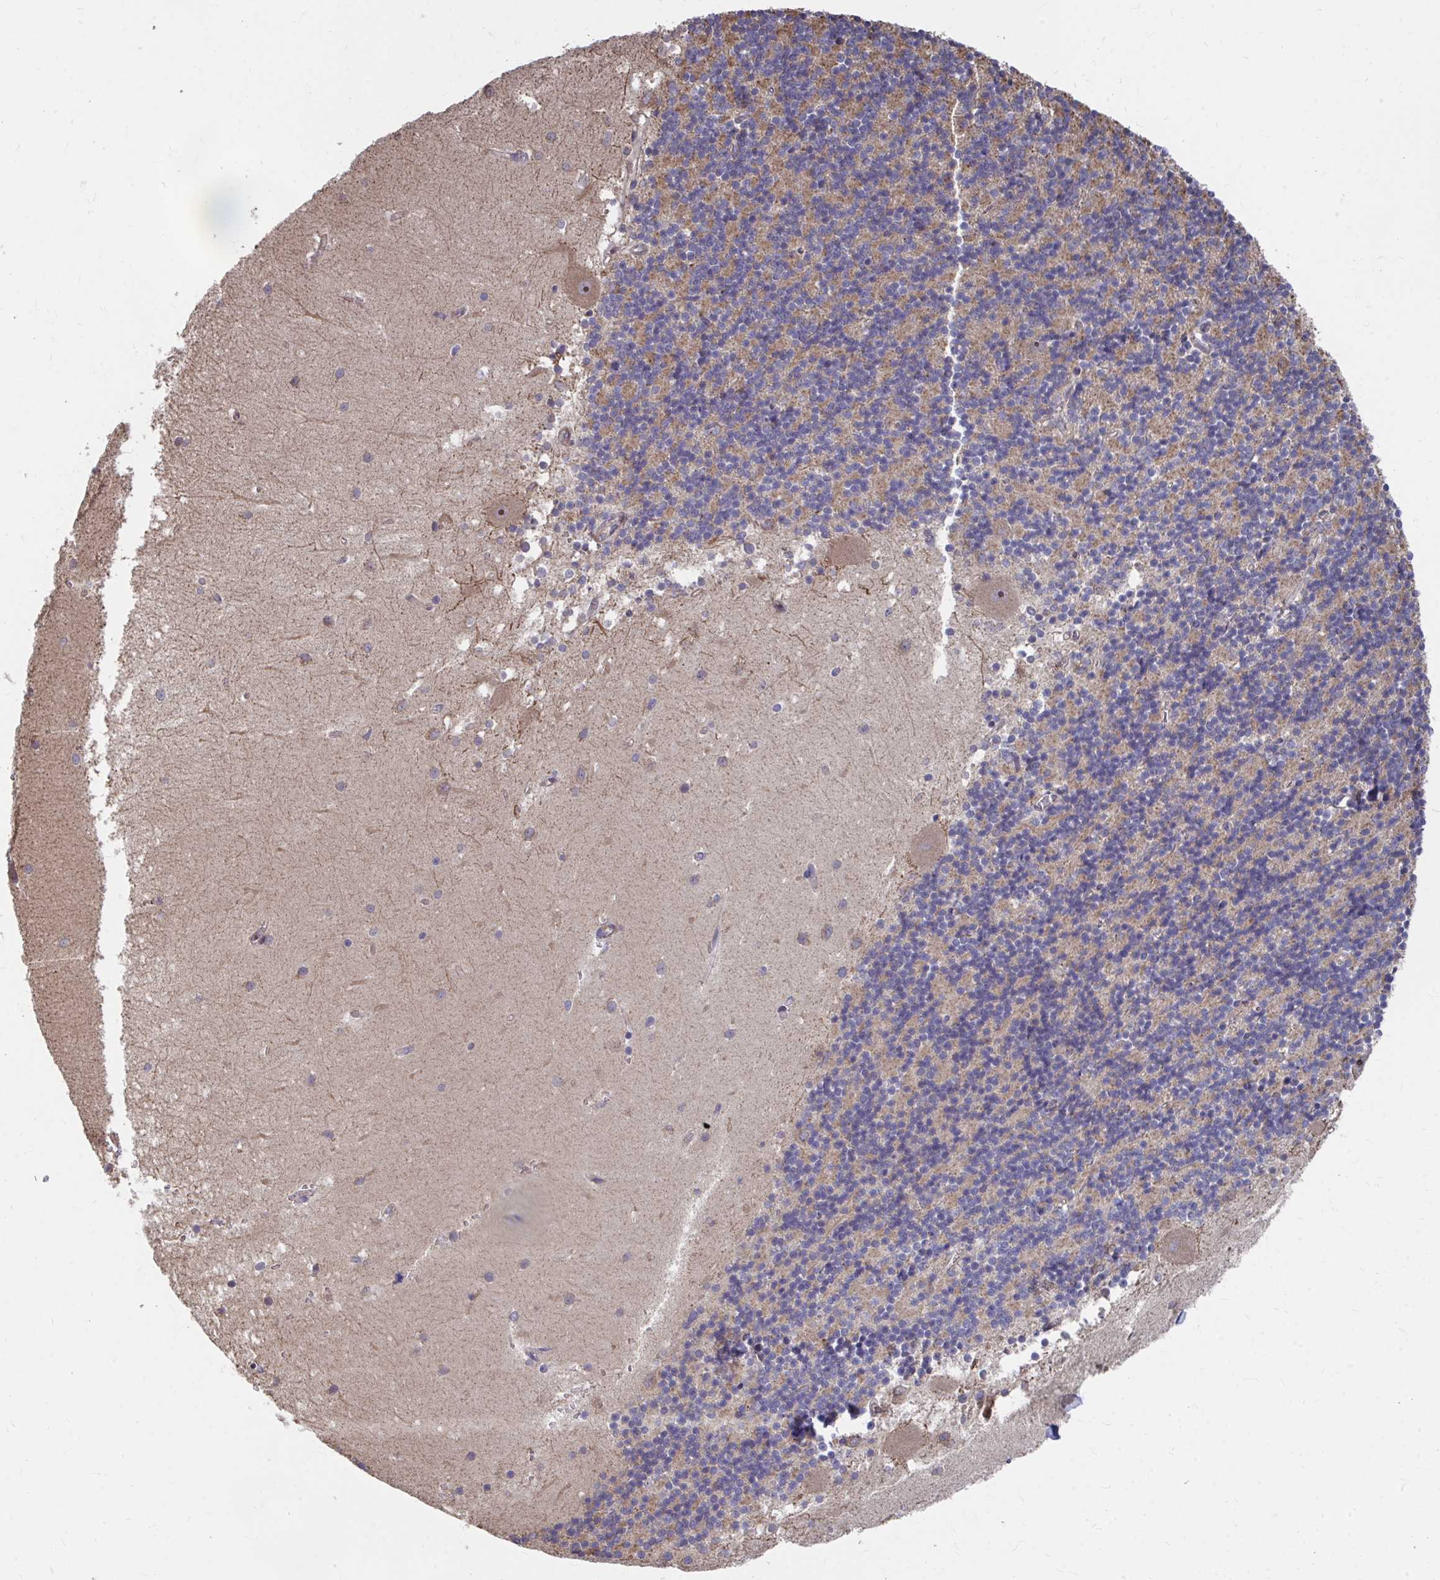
{"staining": {"intensity": "weak", "quantity": "25%-75%", "location": "cytoplasmic/membranous"}, "tissue": "cerebellum", "cell_type": "Cells in granular layer", "image_type": "normal", "snomed": [{"axis": "morphology", "description": "Normal tissue, NOS"}, {"axis": "topography", "description": "Cerebellum"}], "caption": "Protein staining of normal cerebellum displays weak cytoplasmic/membranous expression in approximately 25%-75% of cells in granular layer. Nuclei are stained in blue.", "gene": "FAM89A", "patient": {"sex": "male", "age": 54}}